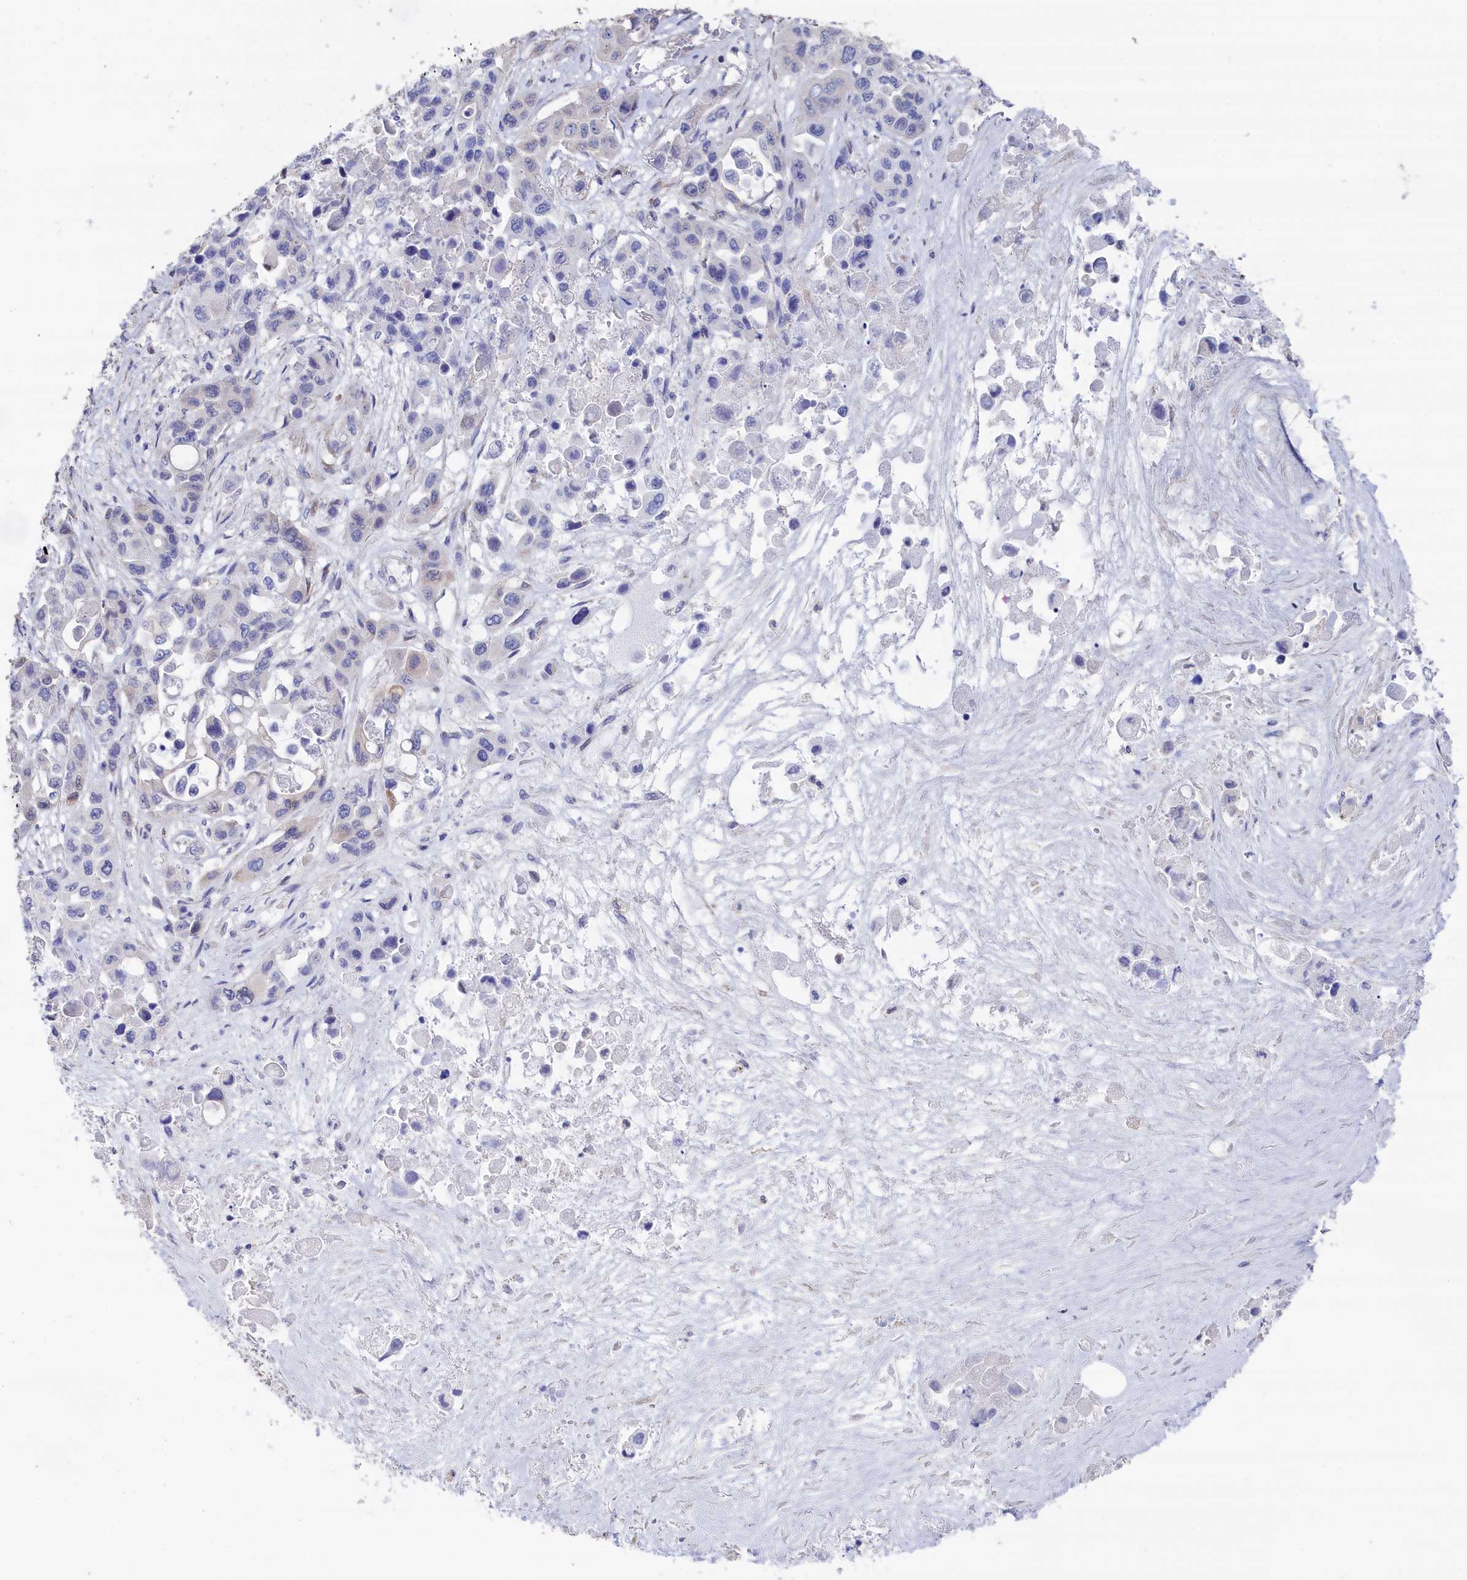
{"staining": {"intensity": "weak", "quantity": "<25%", "location": "cytoplasmic/membranous"}, "tissue": "pancreatic cancer", "cell_type": "Tumor cells", "image_type": "cancer", "snomed": [{"axis": "morphology", "description": "Adenocarcinoma, NOS"}, {"axis": "topography", "description": "Pancreas"}], "caption": "High magnification brightfield microscopy of adenocarcinoma (pancreatic) stained with DAB (3,3'-diaminobenzidine) (brown) and counterstained with hematoxylin (blue): tumor cells show no significant expression.", "gene": "SEMG2", "patient": {"sex": "male", "age": 92}}